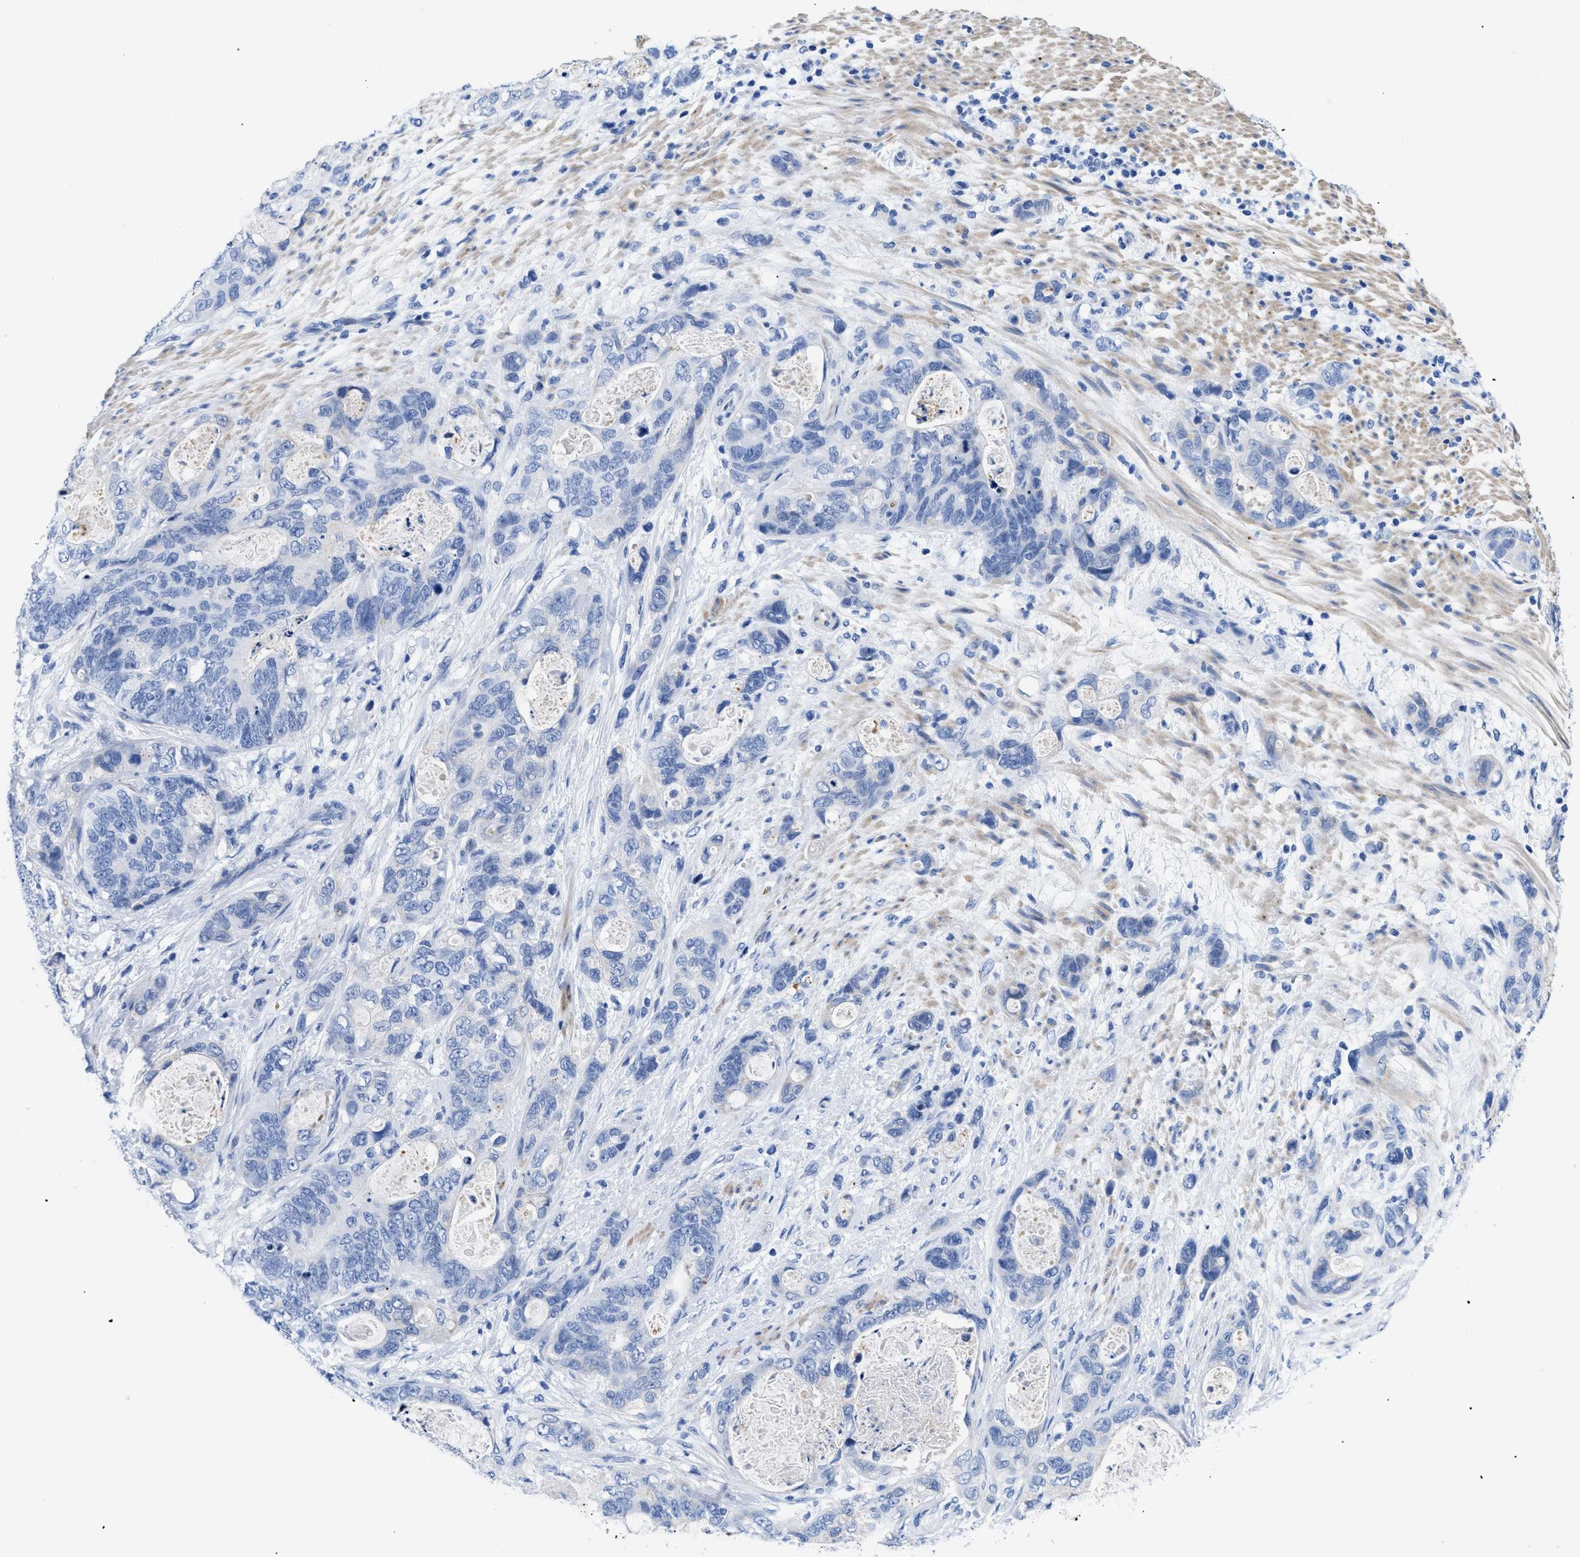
{"staining": {"intensity": "negative", "quantity": "none", "location": "none"}, "tissue": "stomach cancer", "cell_type": "Tumor cells", "image_type": "cancer", "snomed": [{"axis": "morphology", "description": "Normal tissue, NOS"}, {"axis": "morphology", "description": "Adenocarcinoma, NOS"}, {"axis": "topography", "description": "Stomach"}], "caption": "Tumor cells are negative for brown protein staining in stomach adenocarcinoma.", "gene": "TMEM68", "patient": {"sex": "female", "age": 89}}